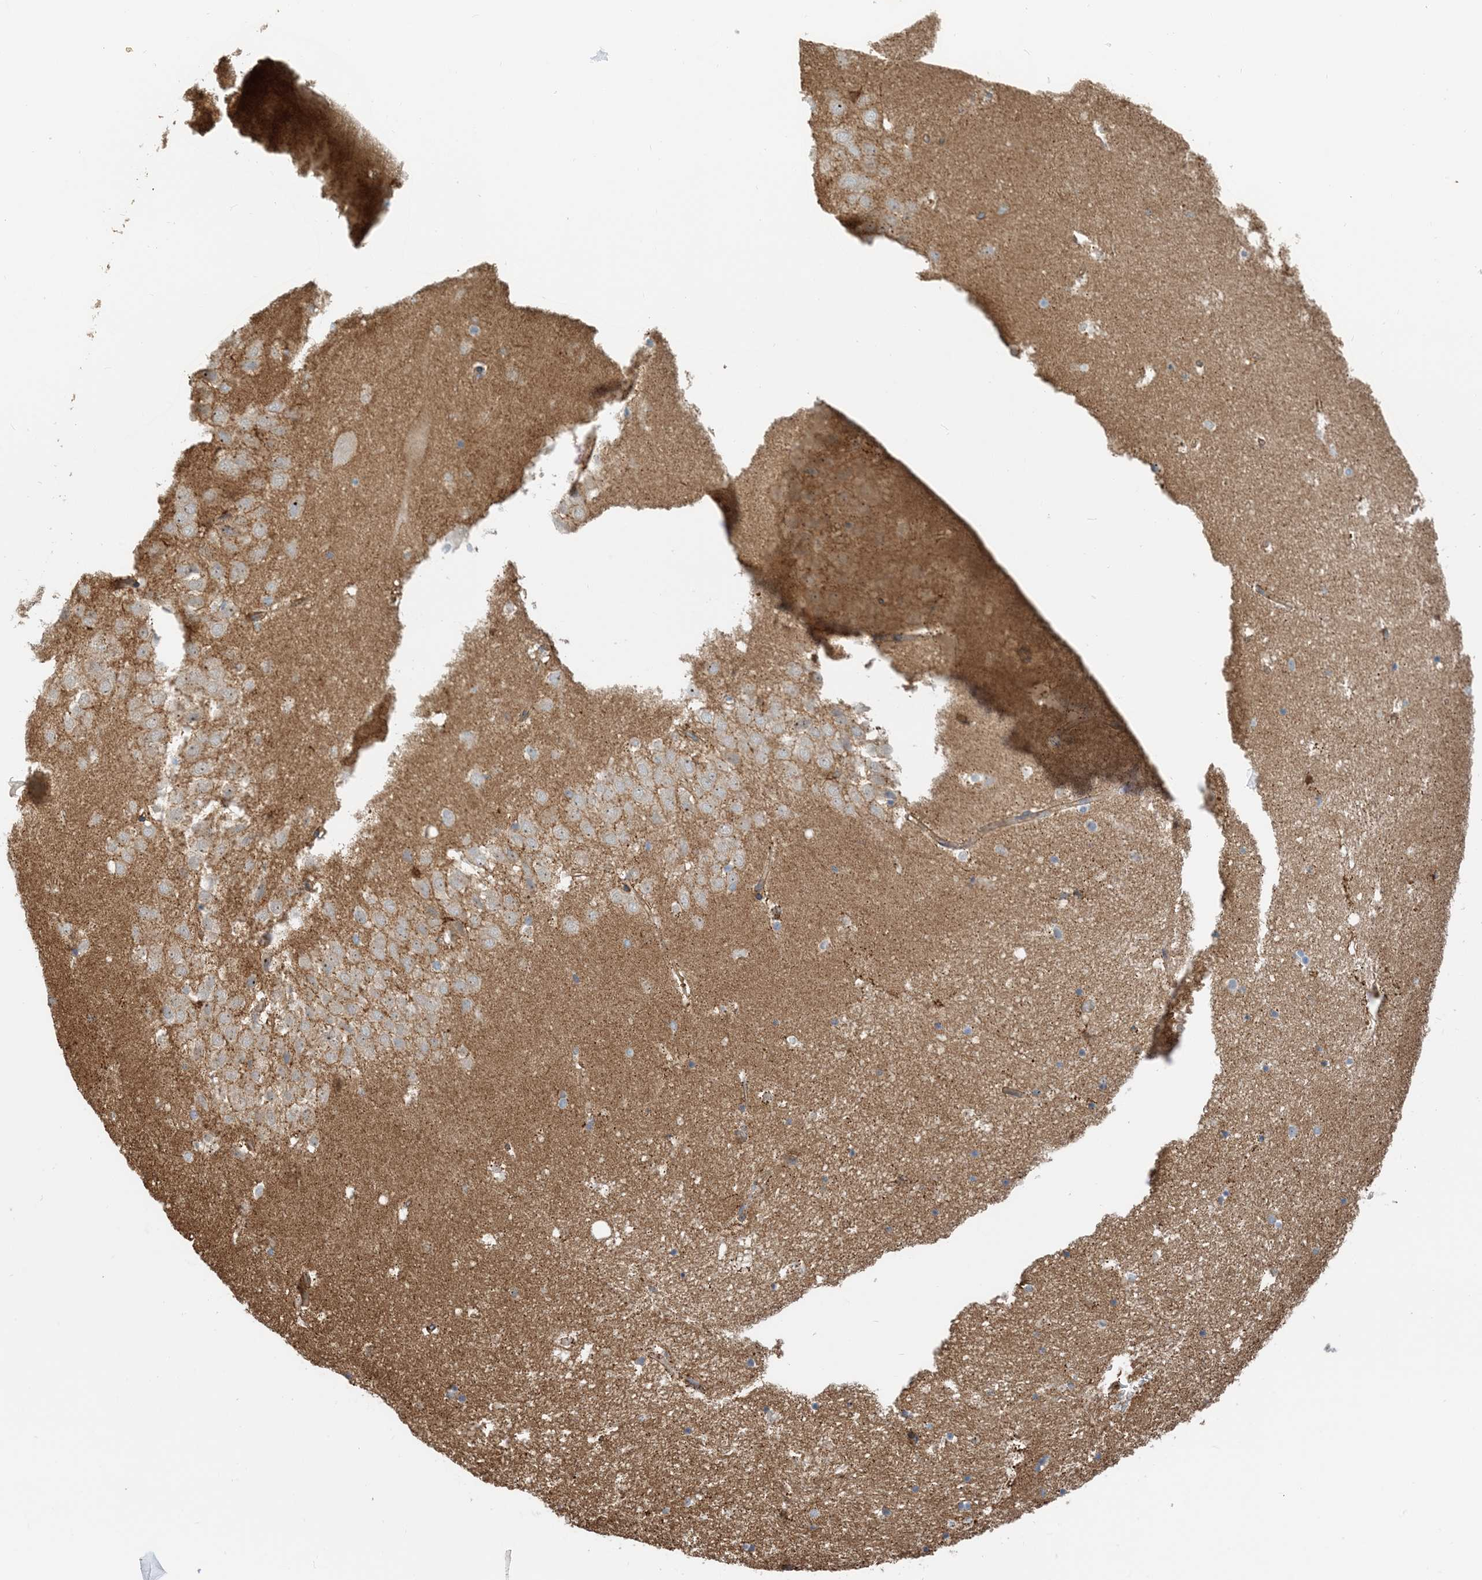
{"staining": {"intensity": "negative", "quantity": "none", "location": "none"}, "tissue": "hippocampus", "cell_type": "Glial cells", "image_type": "normal", "snomed": [{"axis": "morphology", "description": "Normal tissue, NOS"}, {"axis": "topography", "description": "Hippocampus"}], "caption": "Glial cells show no significant protein expression in benign hippocampus. The staining is performed using DAB brown chromogen with nuclei counter-stained in using hematoxylin.", "gene": "MYL5", "patient": {"sex": "female", "age": 52}}